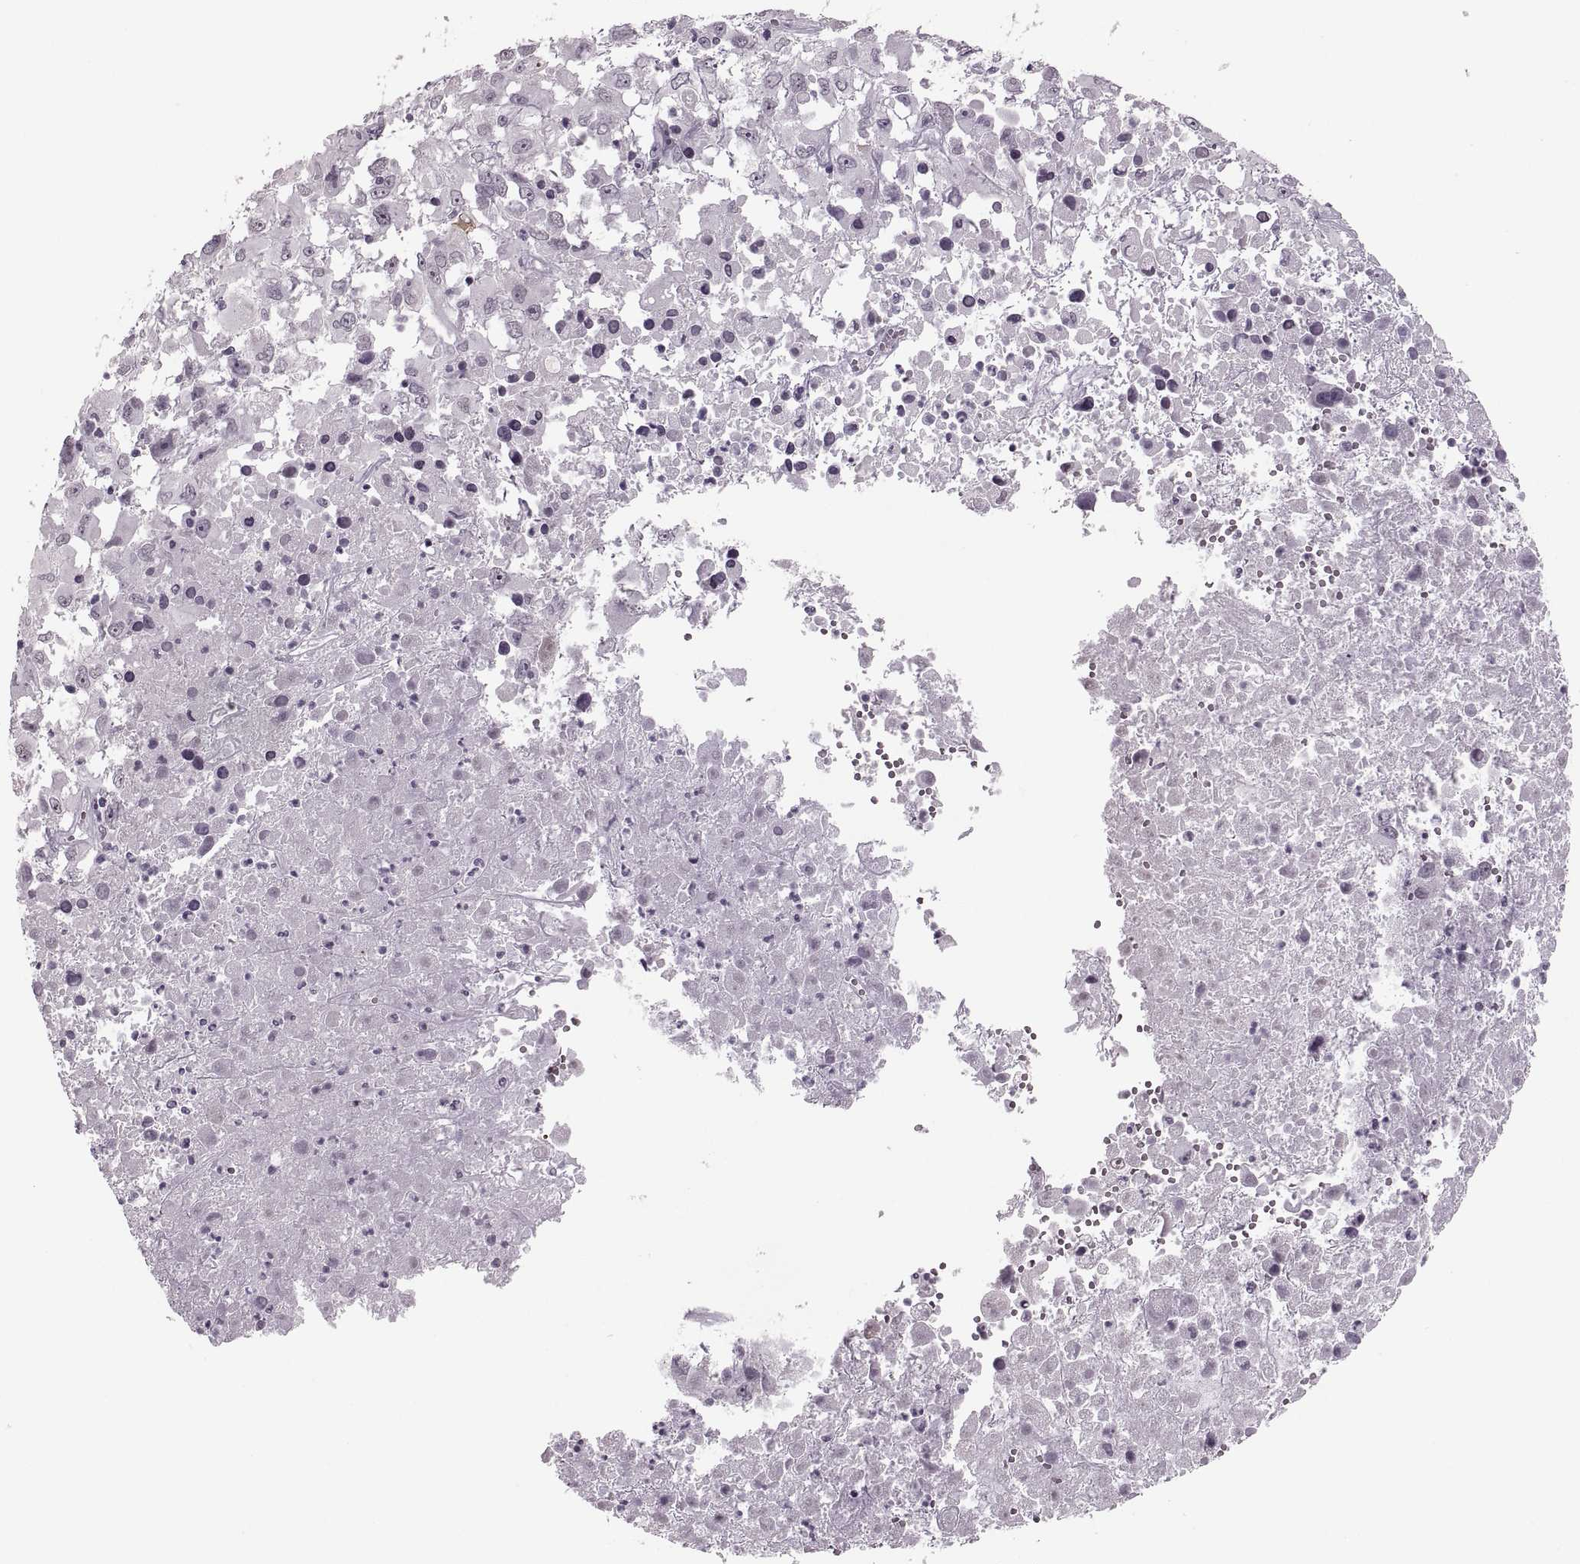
{"staining": {"intensity": "negative", "quantity": "none", "location": "none"}, "tissue": "melanoma", "cell_type": "Tumor cells", "image_type": "cancer", "snomed": [{"axis": "morphology", "description": "Malignant melanoma, Metastatic site"}, {"axis": "topography", "description": "Soft tissue"}], "caption": "IHC micrograph of malignant melanoma (metastatic site) stained for a protein (brown), which reveals no expression in tumor cells.", "gene": "PAGE5", "patient": {"sex": "male", "age": 50}}